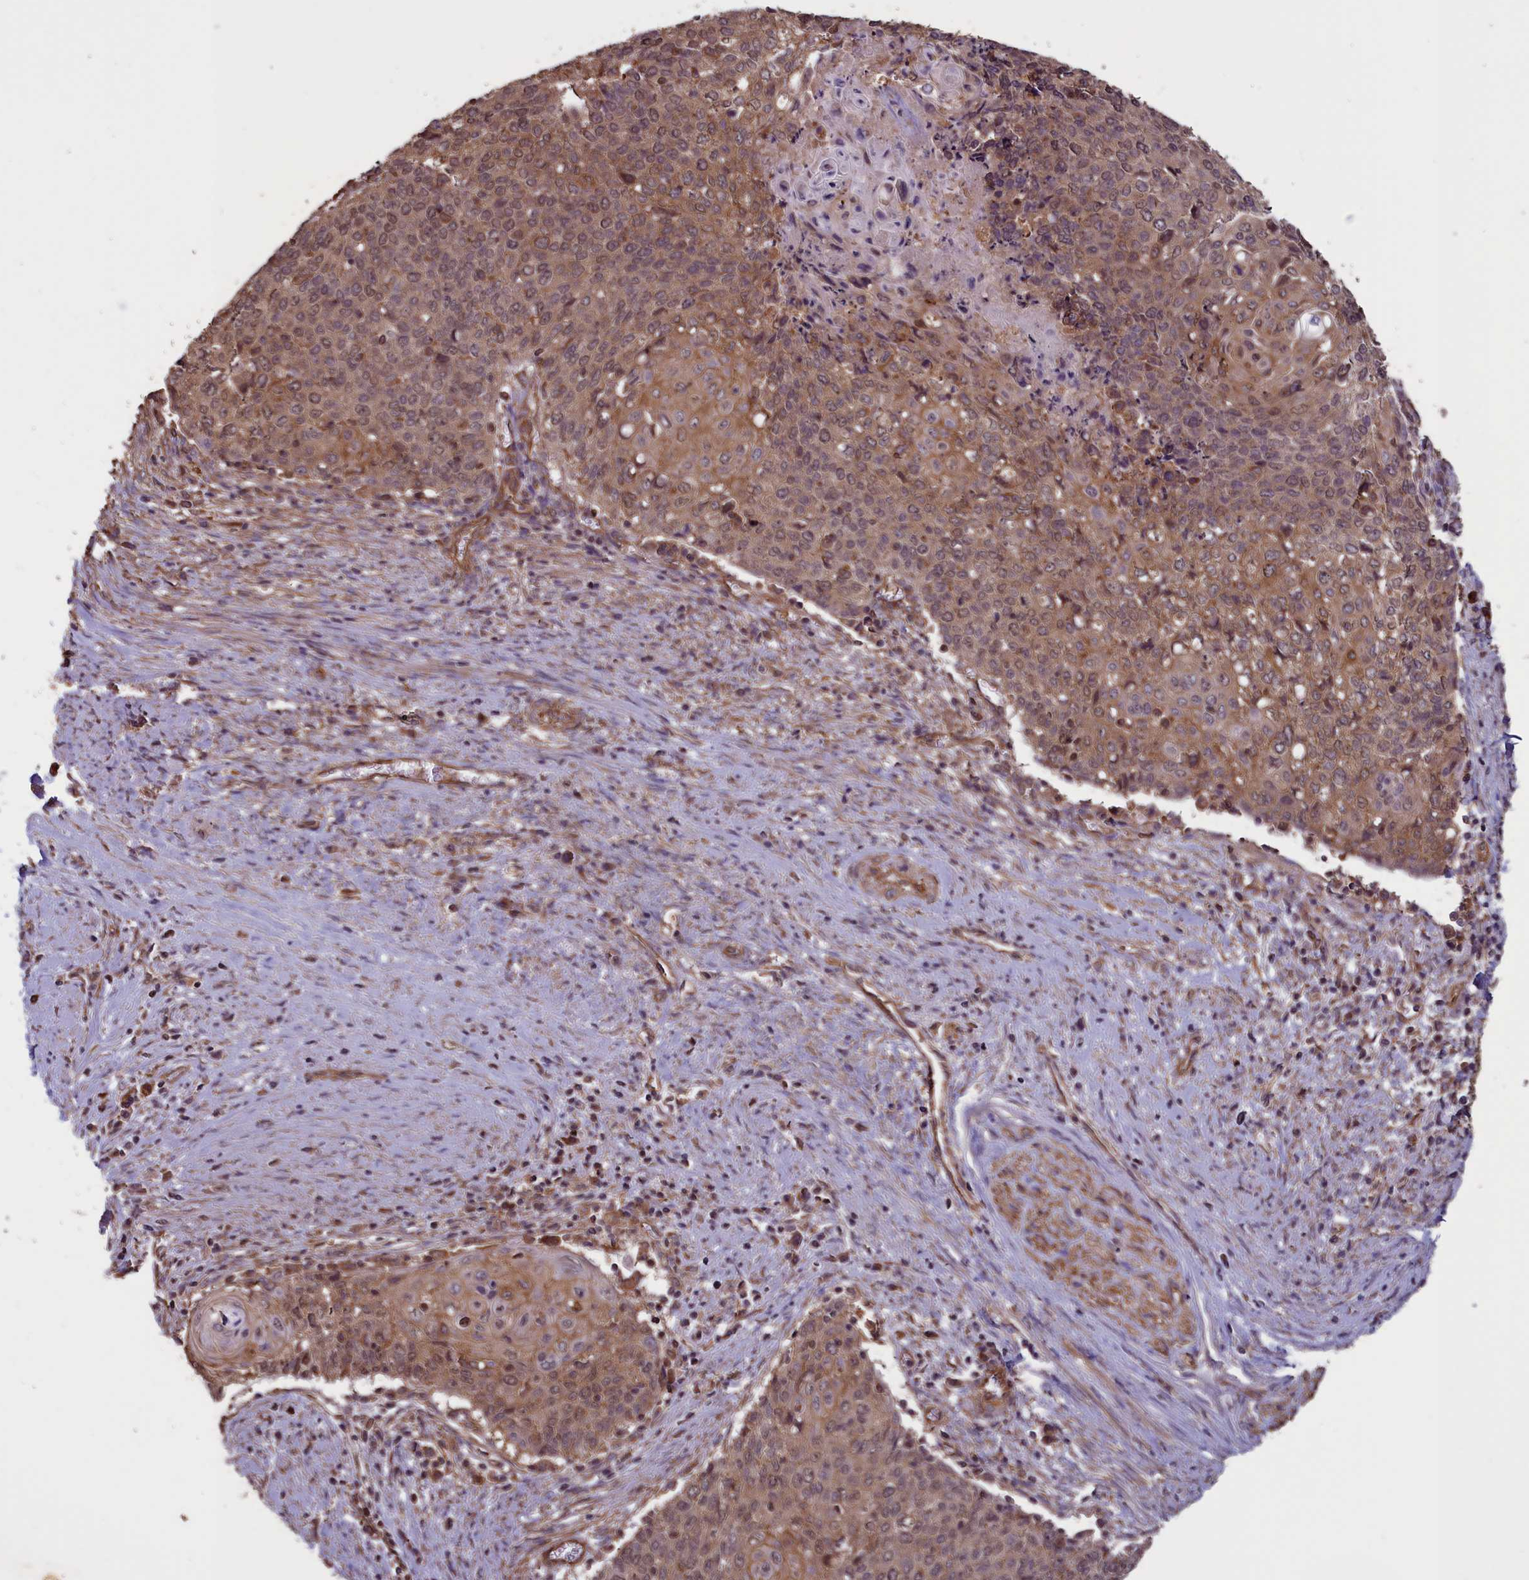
{"staining": {"intensity": "moderate", "quantity": ">75%", "location": "cytoplasmic/membranous,nuclear"}, "tissue": "cervical cancer", "cell_type": "Tumor cells", "image_type": "cancer", "snomed": [{"axis": "morphology", "description": "Squamous cell carcinoma, NOS"}, {"axis": "topography", "description": "Cervix"}], "caption": "DAB immunohistochemical staining of cervical cancer (squamous cell carcinoma) exhibits moderate cytoplasmic/membranous and nuclear protein positivity in approximately >75% of tumor cells.", "gene": "DAPK3", "patient": {"sex": "female", "age": 39}}